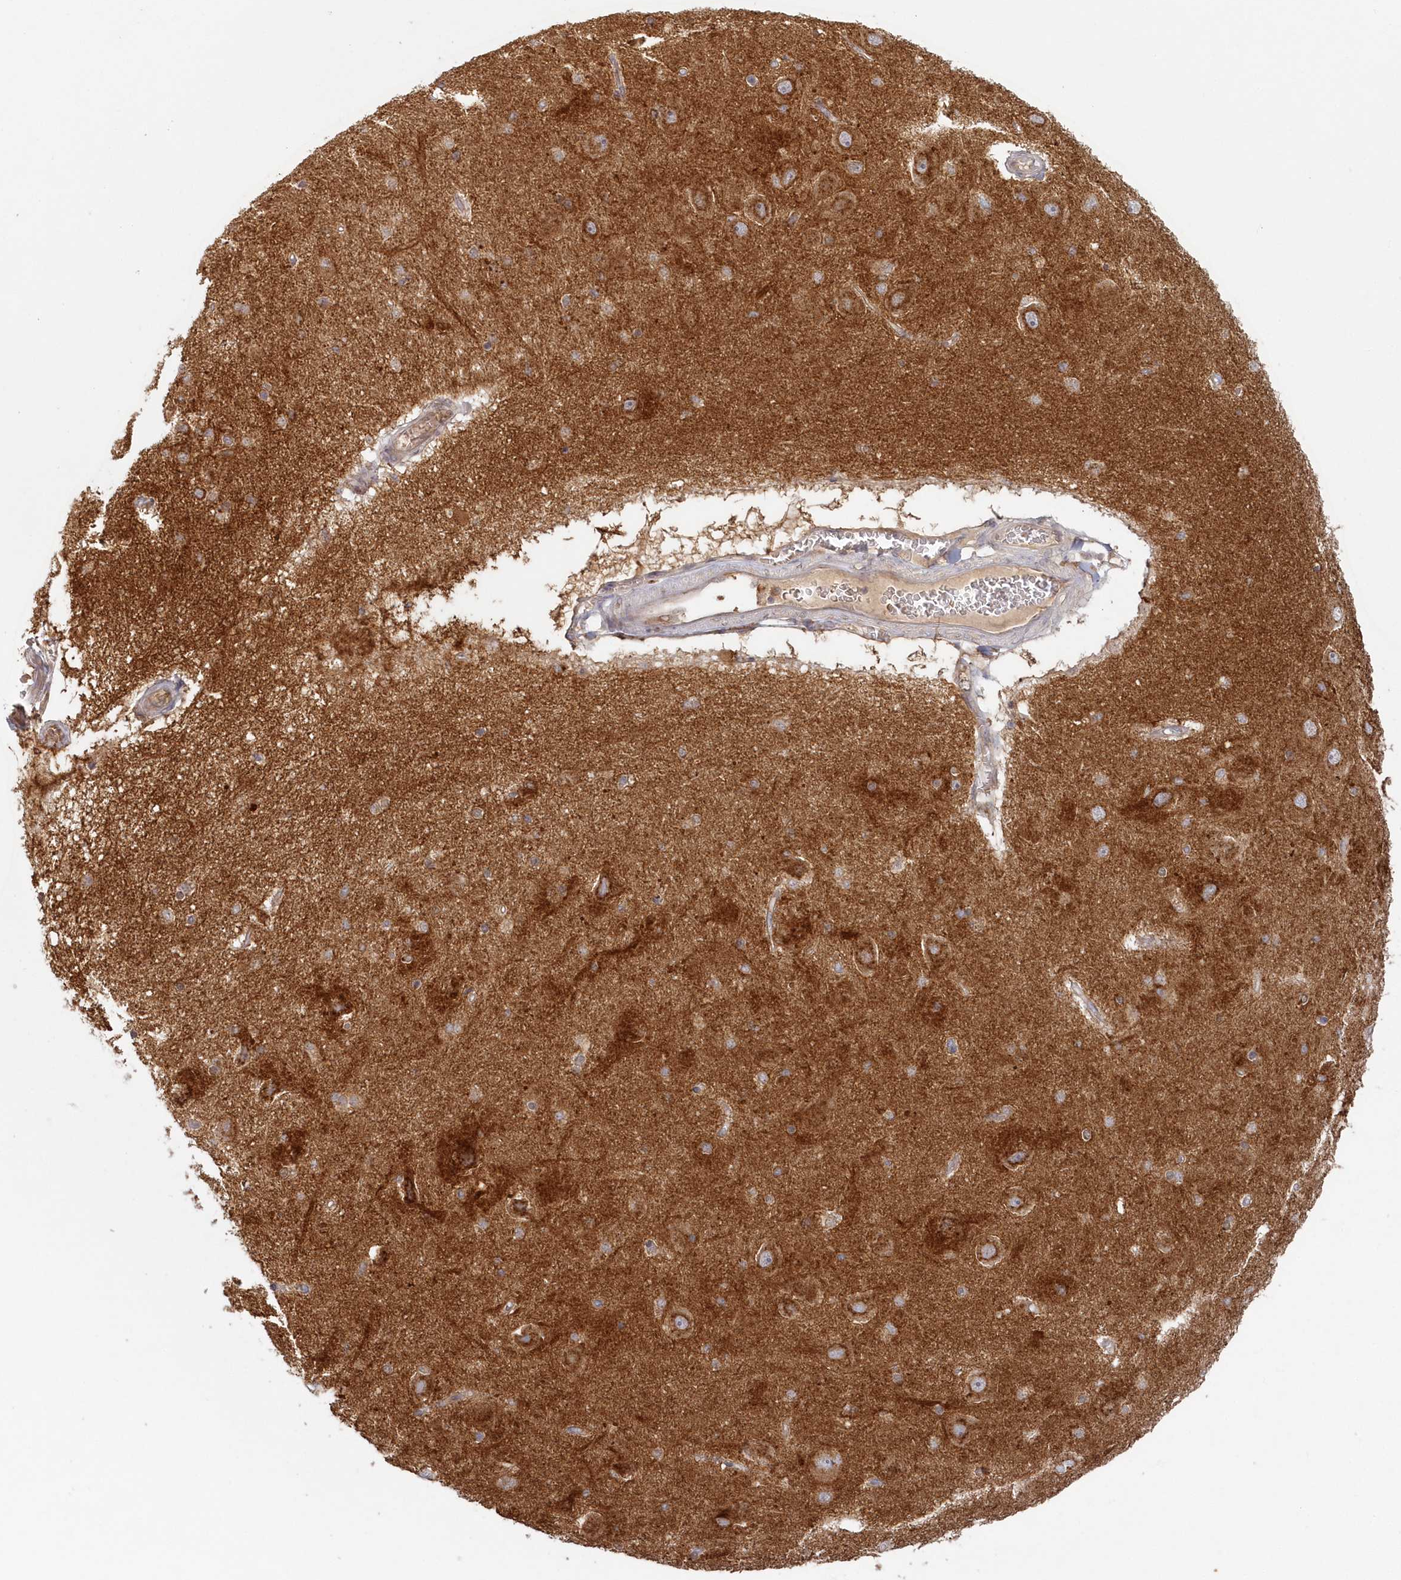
{"staining": {"intensity": "moderate", "quantity": "25%-75%", "location": "cytoplasmic/membranous"}, "tissue": "hippocampus", "cell_type": "Glial cells", "image_type": "normal", "snomed": [{"axis": "morphology", "description": "Normal tissue, NOS"}, {"axis": "topography", "description": "Hippocampus"}], "caption": "Protein expression analysis of unremarkable hippocampus reveals moderate cytoplasmic/membranous positivity in approximately 25%-75% of glial cells.", "gene": "GBE1", "patient": {"sex": "female", "age": 54}}